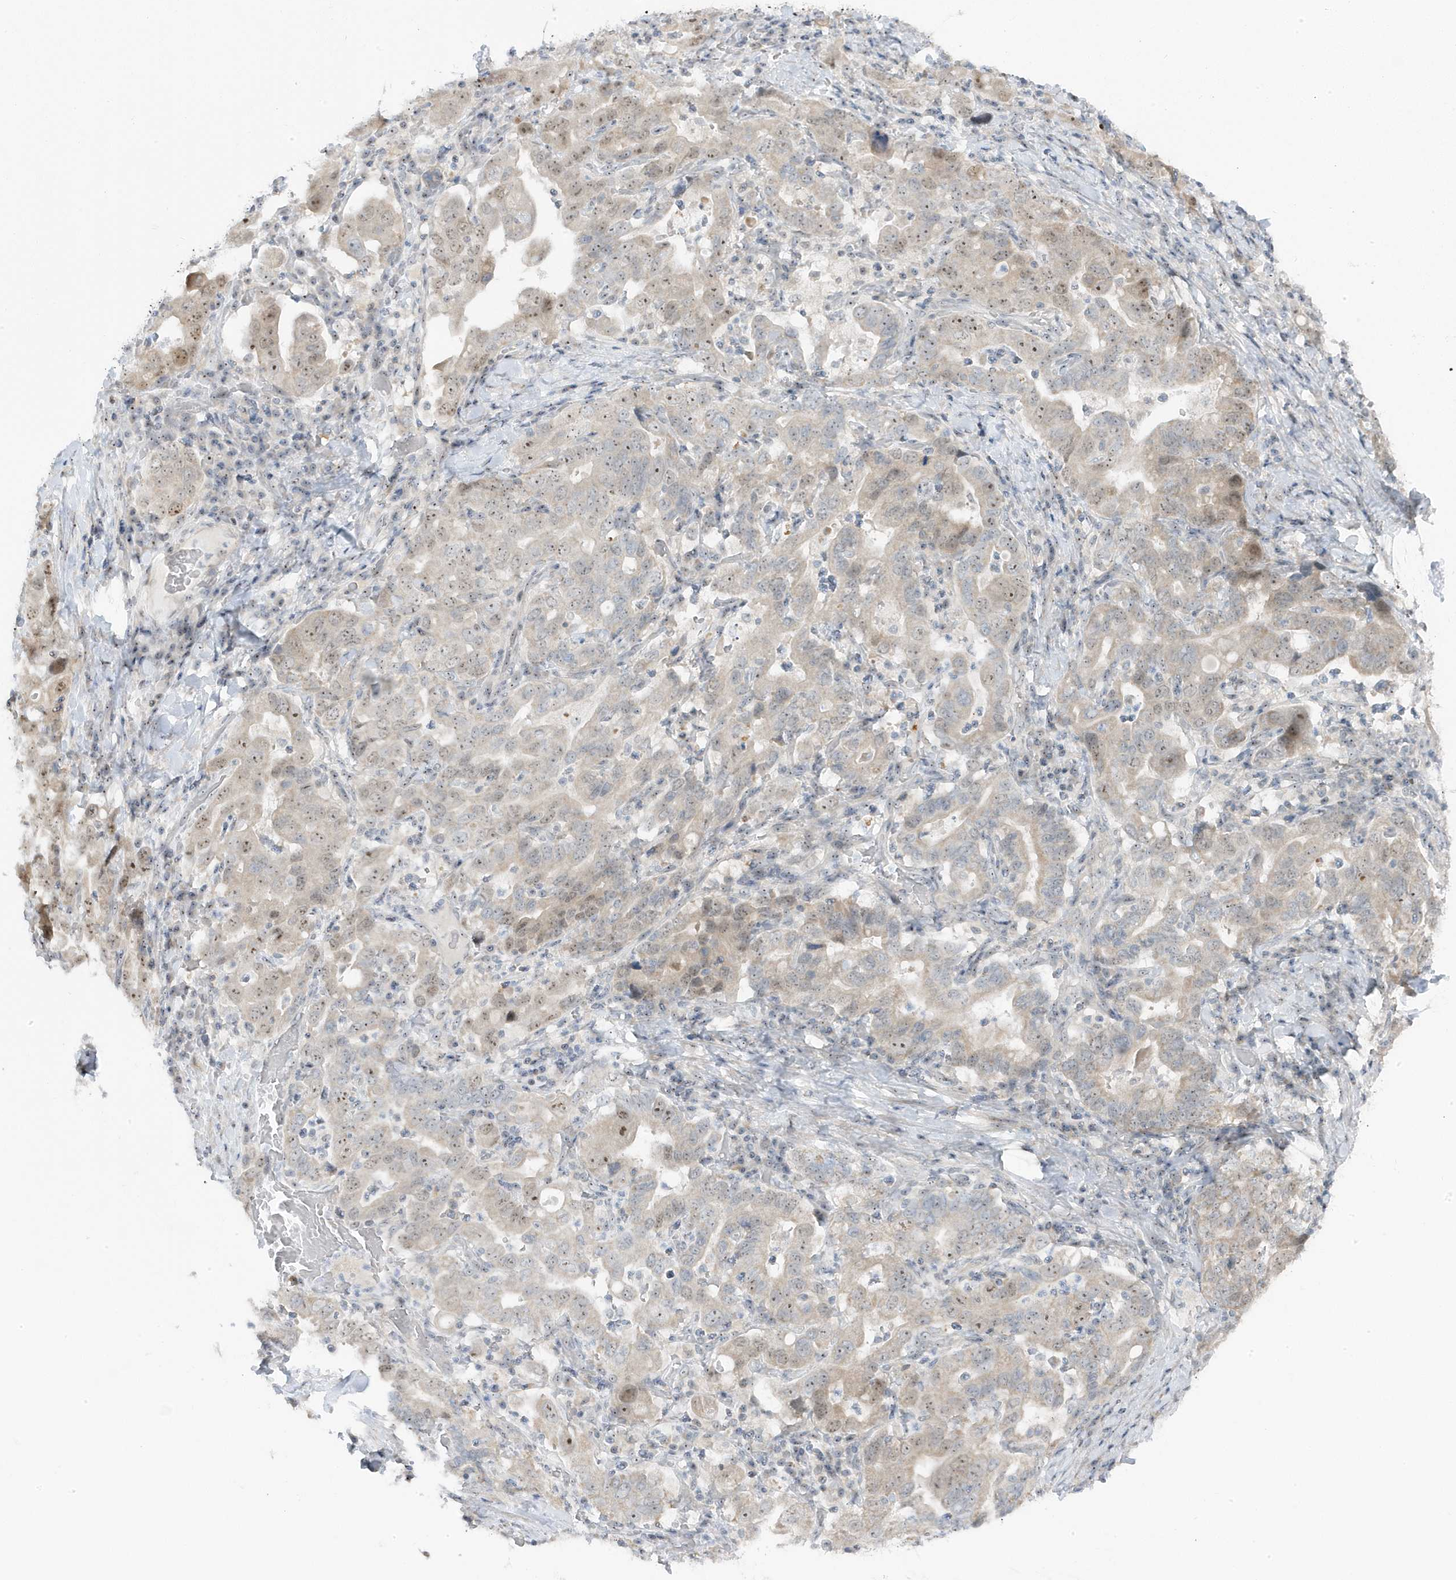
{"staining": {"intensity": "moderate", "quantity": "25%-75%", "location": "nuclear"}, "tissue": "stomach cancer", "cell_type": "Tumor cells", "image_type": "cancer", "snomed": [{"axis": "morphology", "description": "Adenocarcinoma, NOS"}, {"axis": "topography", "description": "Stomach, upper"}], "caption": "Immunohistochemical staining of human stomach adenocarcinoma displays moderate nuclear protein staining in about 25%-75% of tumor cells.", "gene": "TSEN15", "patient": {"sex": "male", "age": 62}}